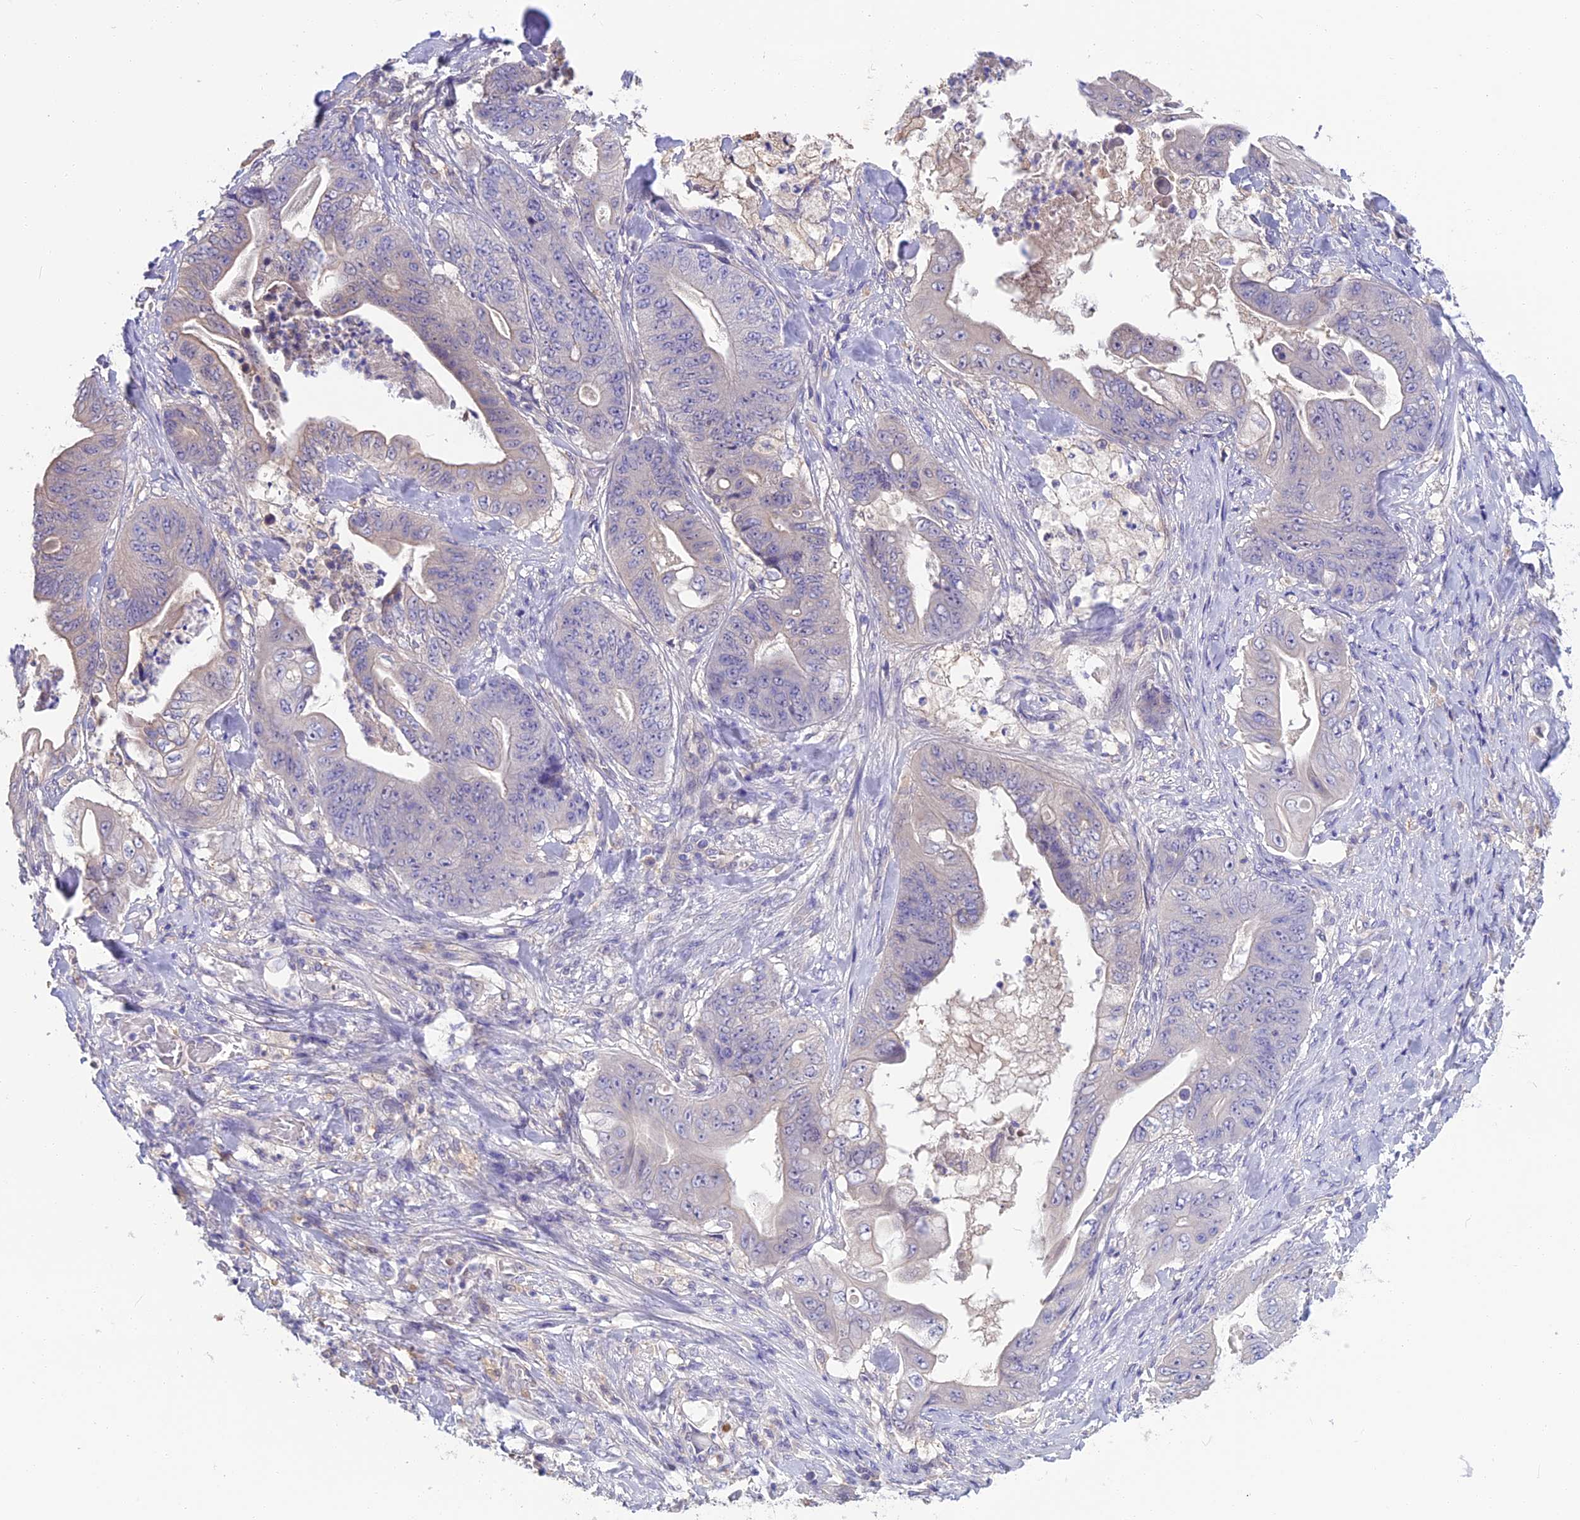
{"staining": {"intensity": "negative", "quantity": "none", "location": "none"}, "tissue": "stomach cancer", "cell_type": "Tumor cells", "image_type": "cancer", "snomed": [{"axis": "morphology", "description": "Adenocarcinoma, NOS"}, {"axis": "topography", "description": "Stomach"}], "caption": "Immunohistochemistry histopathology image of human stomach adenocarcinoma stained for a protein (brown), which demonstrates no expression in tumor cells.", "gene": "SNAP91", "patient": {"sex": "female", "age": 73}}